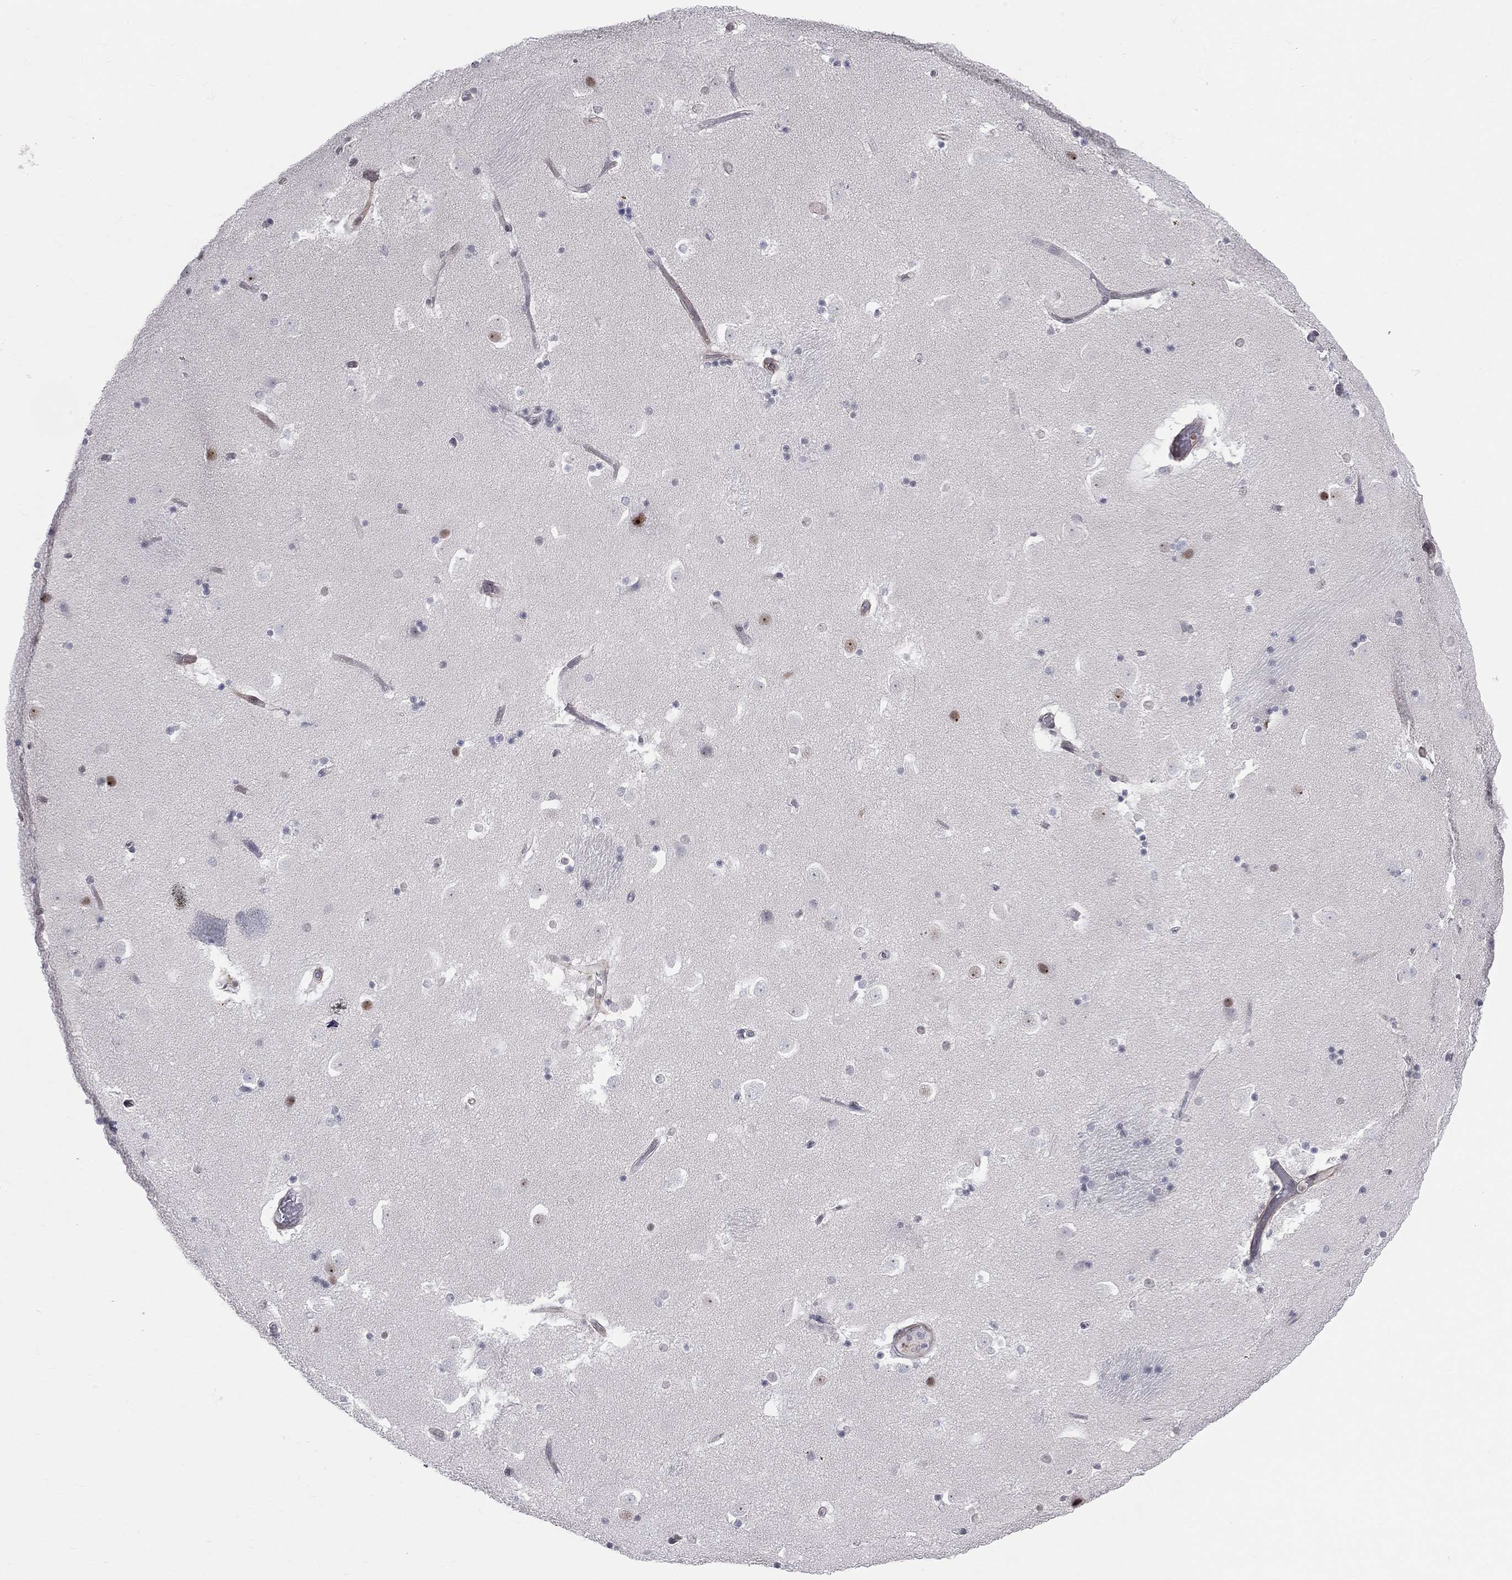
{"staining": {"intensity": "negative", "quantity": "none", "location": "none"}, "tissue": "caudate", "cell_type": "Glial cells", "image_type": "normal", "snomed": [{"axis": "morphology", "description": "Normal tissue, NOS"}, {"axis": "topography", "description": "Lateral ventricle wall"}], "caption": "IHC micrograph of benign caudate: human caudate stained with DAB (3,3'-diaminobenzidine) exhibits no significant protein expression in glial cells. The staining is performed using DAB (3,3'-diaminobenzidine) brown chromogen with nuclei counter-stained in using hematoxylin.", "gene": "CD22", "patient": {"sex": "male", "age": 51}}